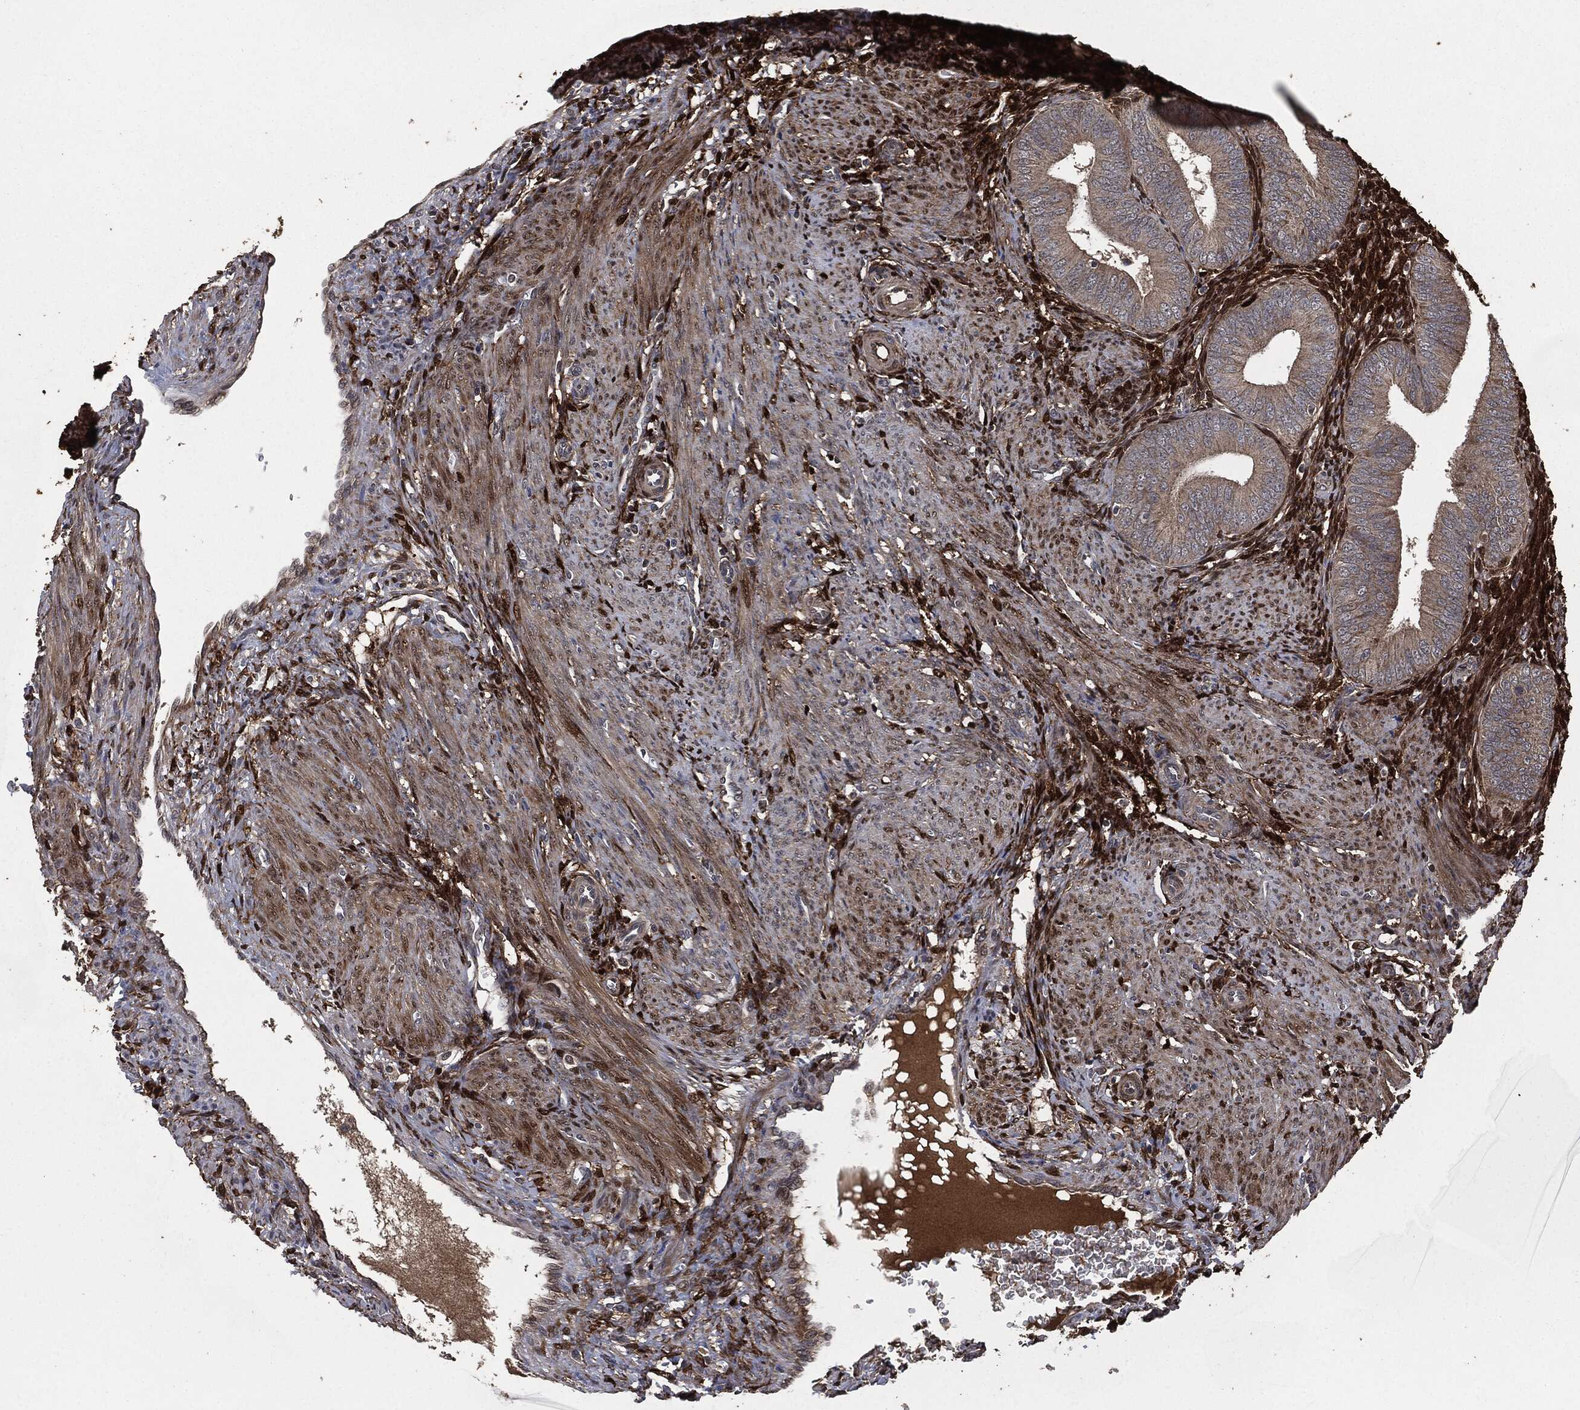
{"staining": {"intensity": "moderate", "quantity": "25%-75%", "location": "cytoplasmic/membranous"}, "tissue": "endometrium", "cell_type": "Cells in endometrial stroma", "image_type": "normal", "snomed": [{"axis": "morphology", "description": "Normal tissue, NOS"}, {"axis": "topography", "description": "Endometrium"}], "caption": "Protein staining by immunohistochemistry demonstrates moderate cytoplasmic/membranous positivity in about 25%-75% of cells in endometrial stroma in benign endometrium. (DAB (3,3'-diaminobenzidine) IHC, brown staining for protein, blue staining for nuclei).", "gene": "CRABP2", "patient": {"sex": "female", "age": 39}}